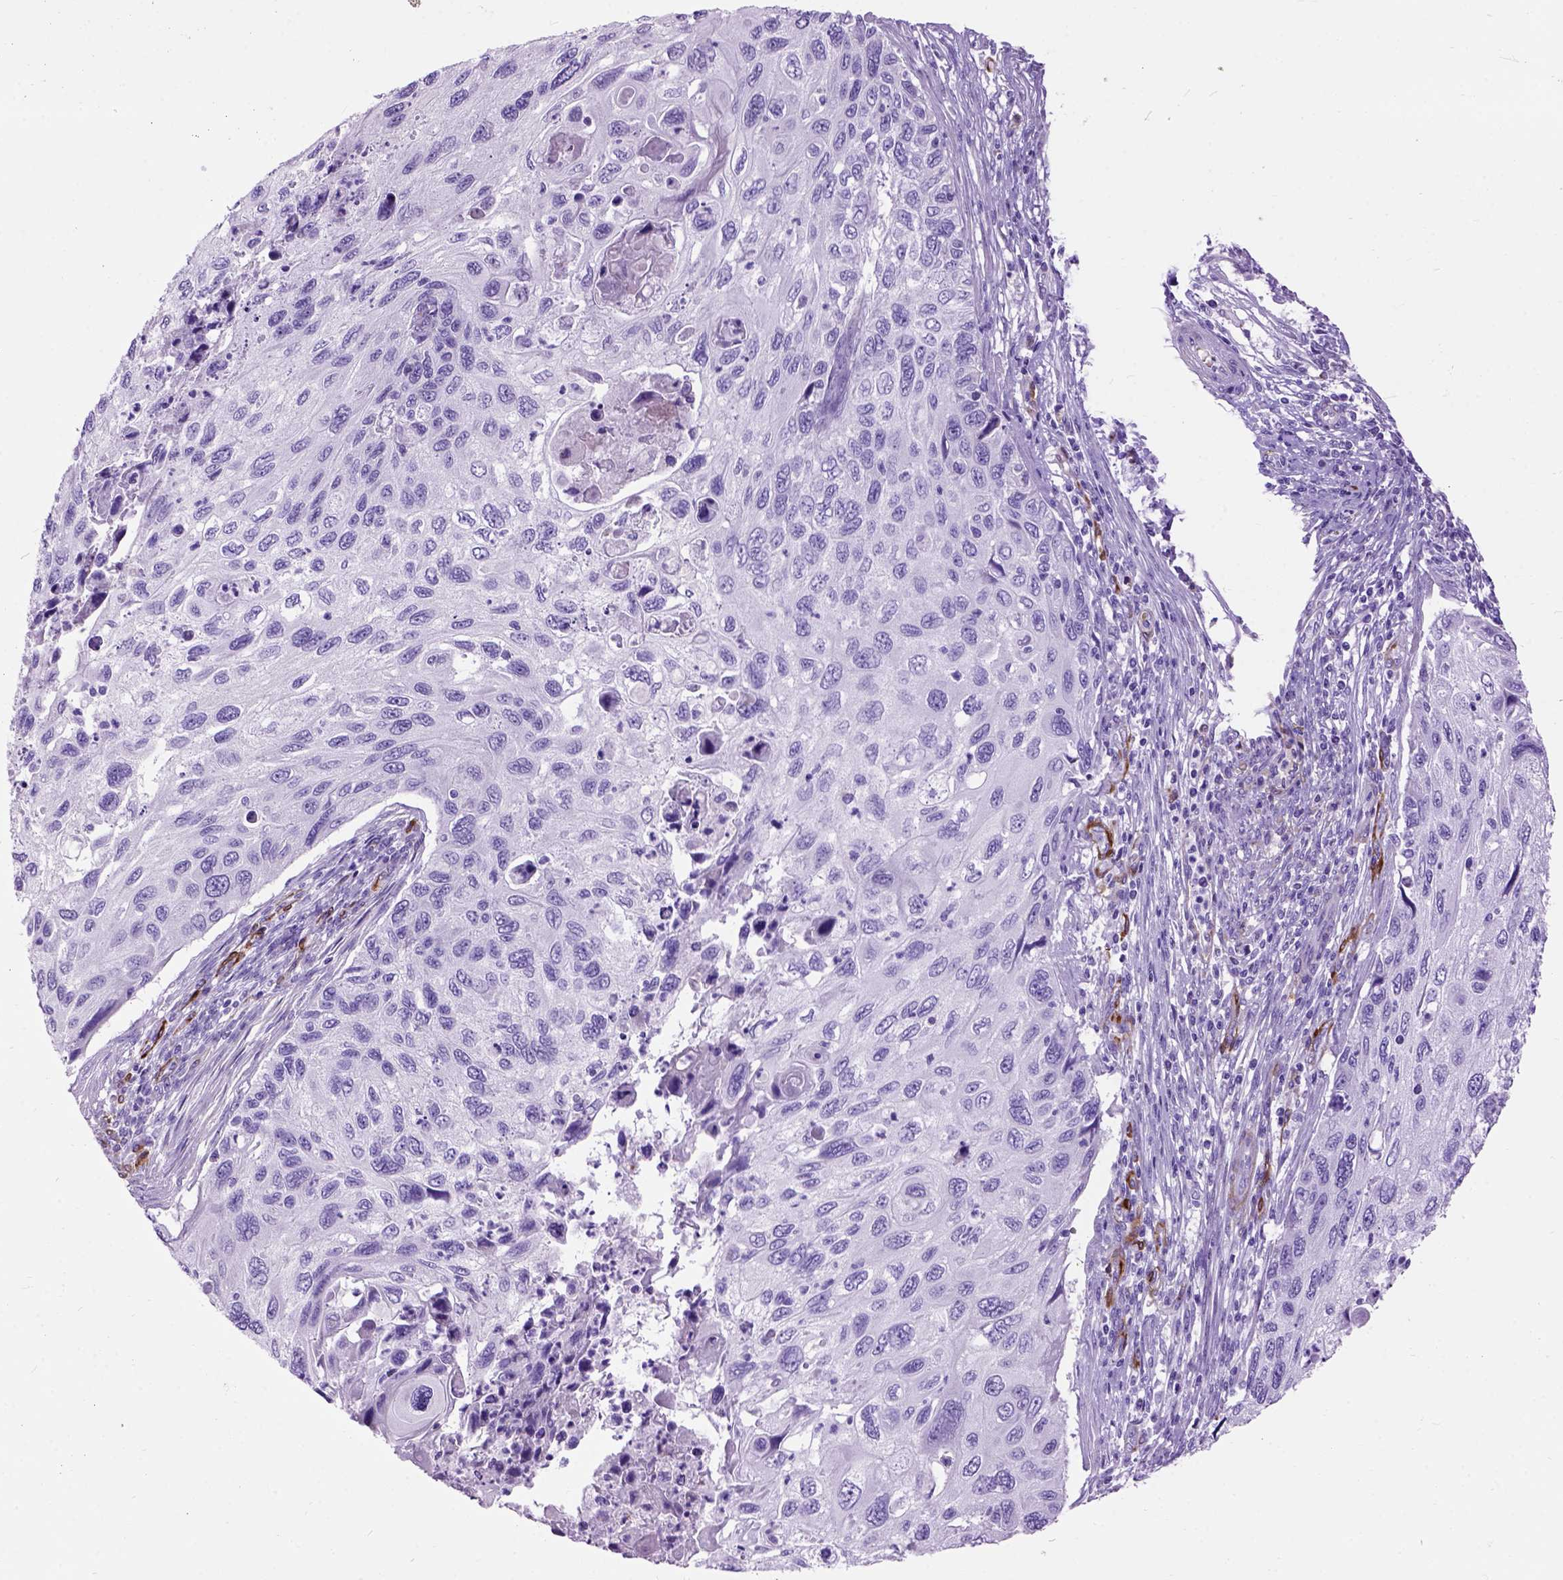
{"staining": {"intensity": "negative", "quantity": "none", "location": "none"}, "tissue": "cervical cancer", "cell_type": "Tumor cells", "image_type": "cancer", "snomed": [{"axis": "morphology", "description": "Squamous cell carcinoma, NOS"}, {"axis": "topography", "description": "Cervix"}], "caption": "Immunohistochemistry (IHC) image of neoplastic tissue: squamous cell carcinoma (cervical) stained with DAB (3,3'-diaminobenzidine) demonstrates no significant protein expression in tumor cells.", "gene": "MAPT", "patient": {"sex": "female", "age": 70}}